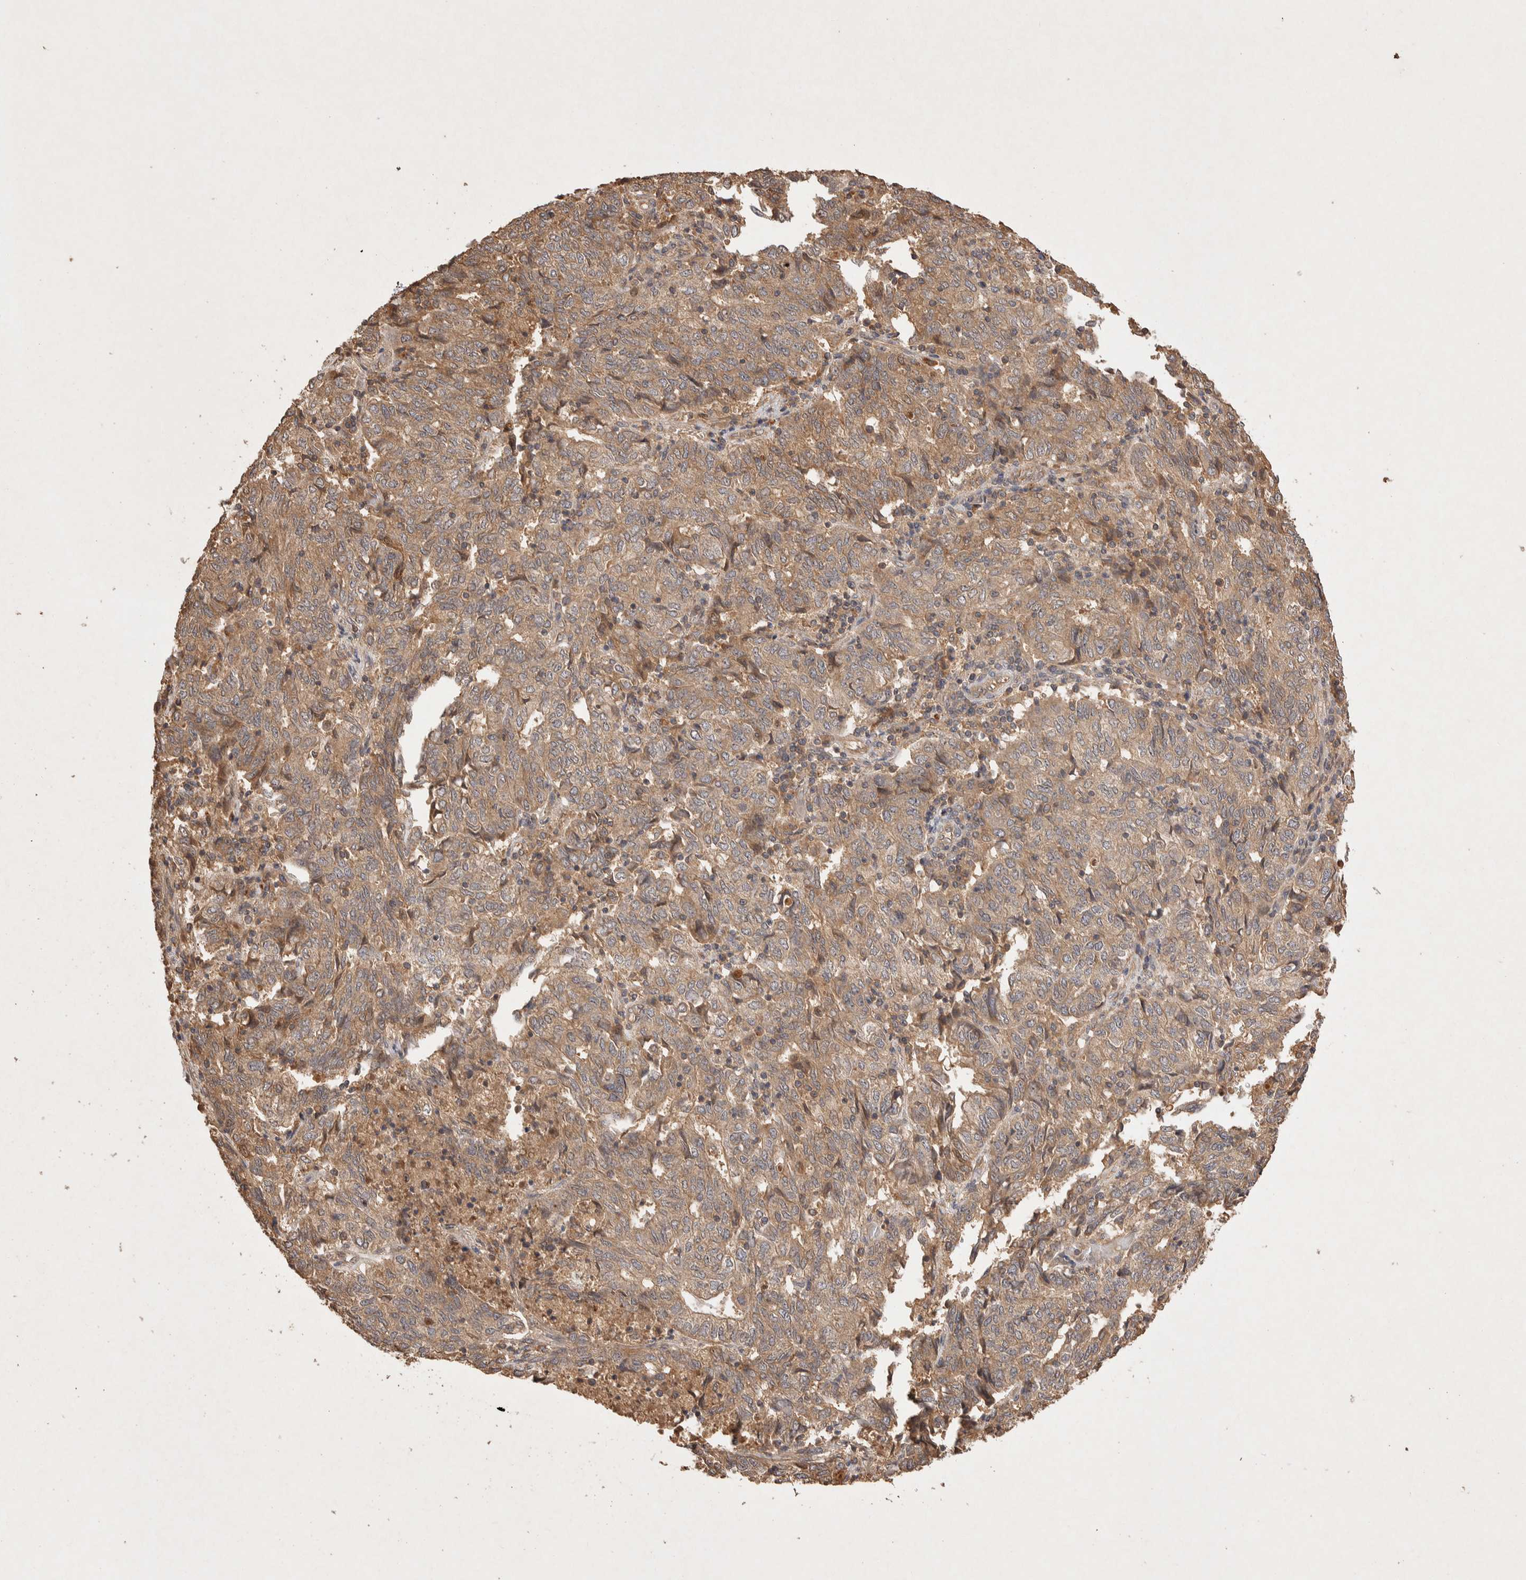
{"staining": {"intensity": "moderate", "quantity": ">75%", "location": "cytoplasmic/membranous"}, "tissue": "endometrial cancer", "cell_type": "Tumor cells", "image_type": "cancer", "snomed": [{"axis": "morphology", "description": "Adenocarcinoma, NOS"}, {"axis": "topography", "description": "Endometrium"}], "caption": "Tumor cells demonstrate medium levels of moderate cytoplasmic/membranous expression in approximately >75% of cells in endometrial cancer (adenocarcinoma). (Brightfield microscopy of DAB IHC at high magnification).", "gene": "NSMAF", "patient": {"sex": "female", "age": 80}}